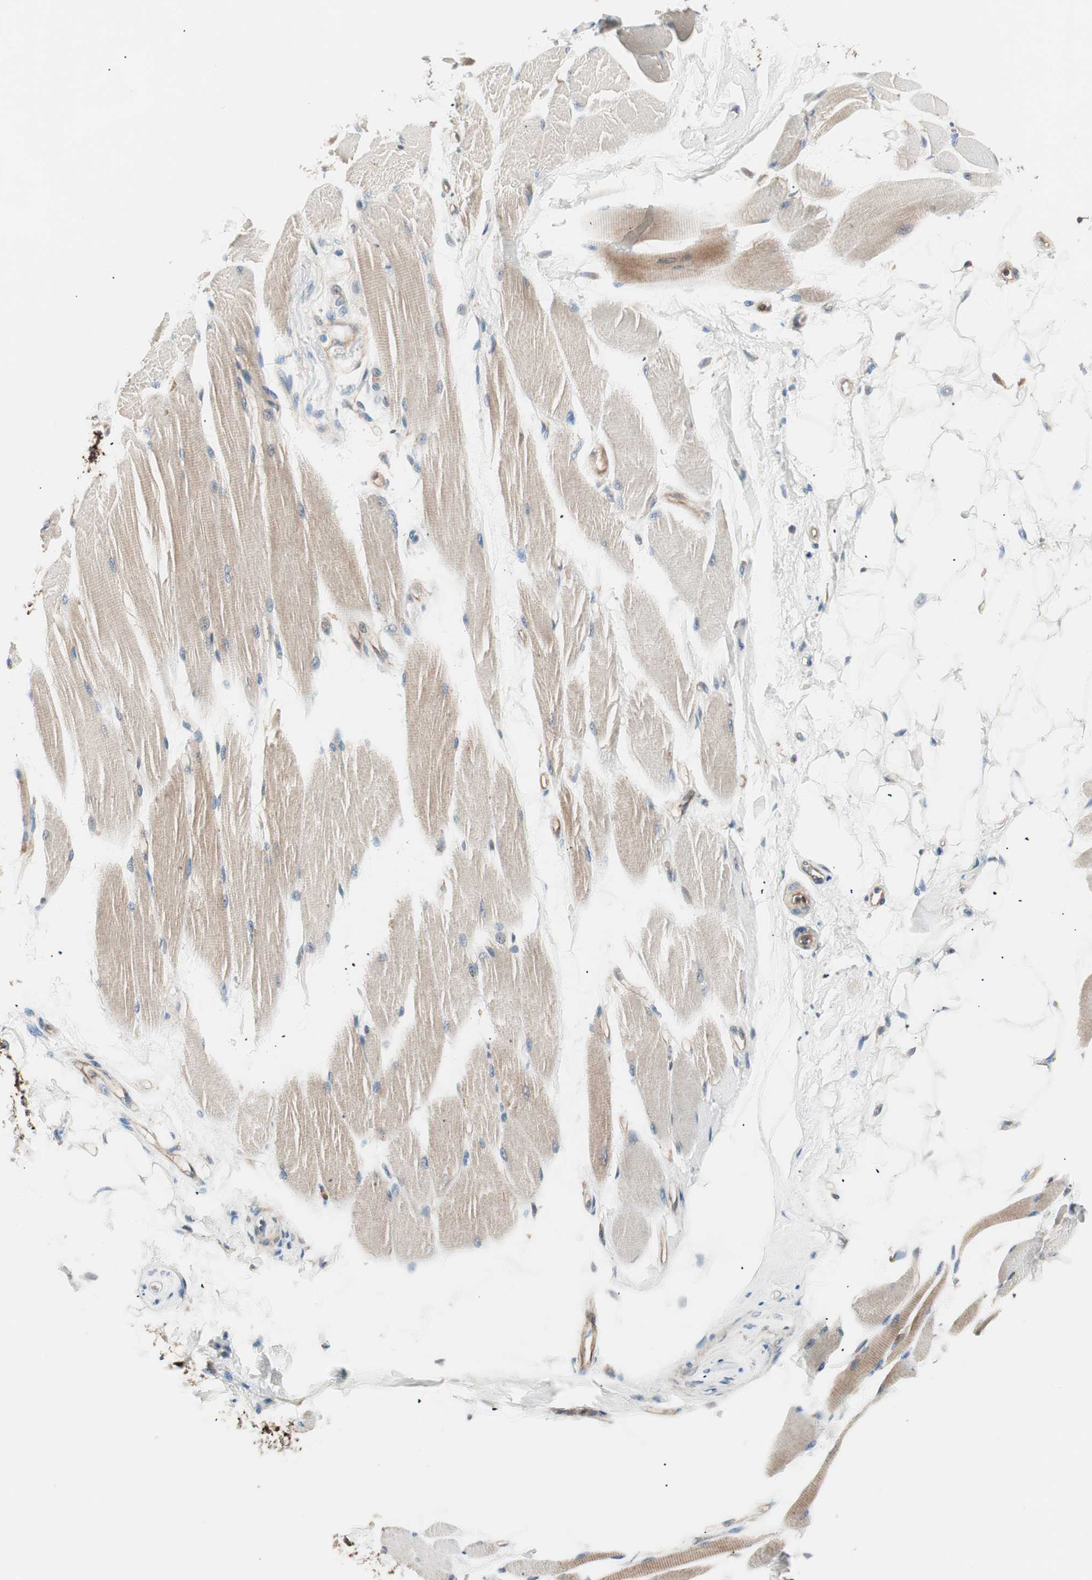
{"staining": {"intensity": "moderate", "quantity": ">75%", "location": "cytoplasmic/membranous"}, "tissue": "skeletal muscle", "cell_type": "Myocytes", "image_type": "normal", "snomed": [{"axis": "morphology", "description": "Normal tissue, NOS"}, {"axis": "topography", "description": "Skeletal muscle"}, {"axis": "topography", "description": "Peripheral nerve tissue"}], "caption": "About >75% of myocytes in benign skeletal muscle show moderate cytoplasmic/membranous protein staining as visualized by brown immunohistochemical staining.", "gene": "TSG101", "patient": {"sex": "female", "age": 84}}